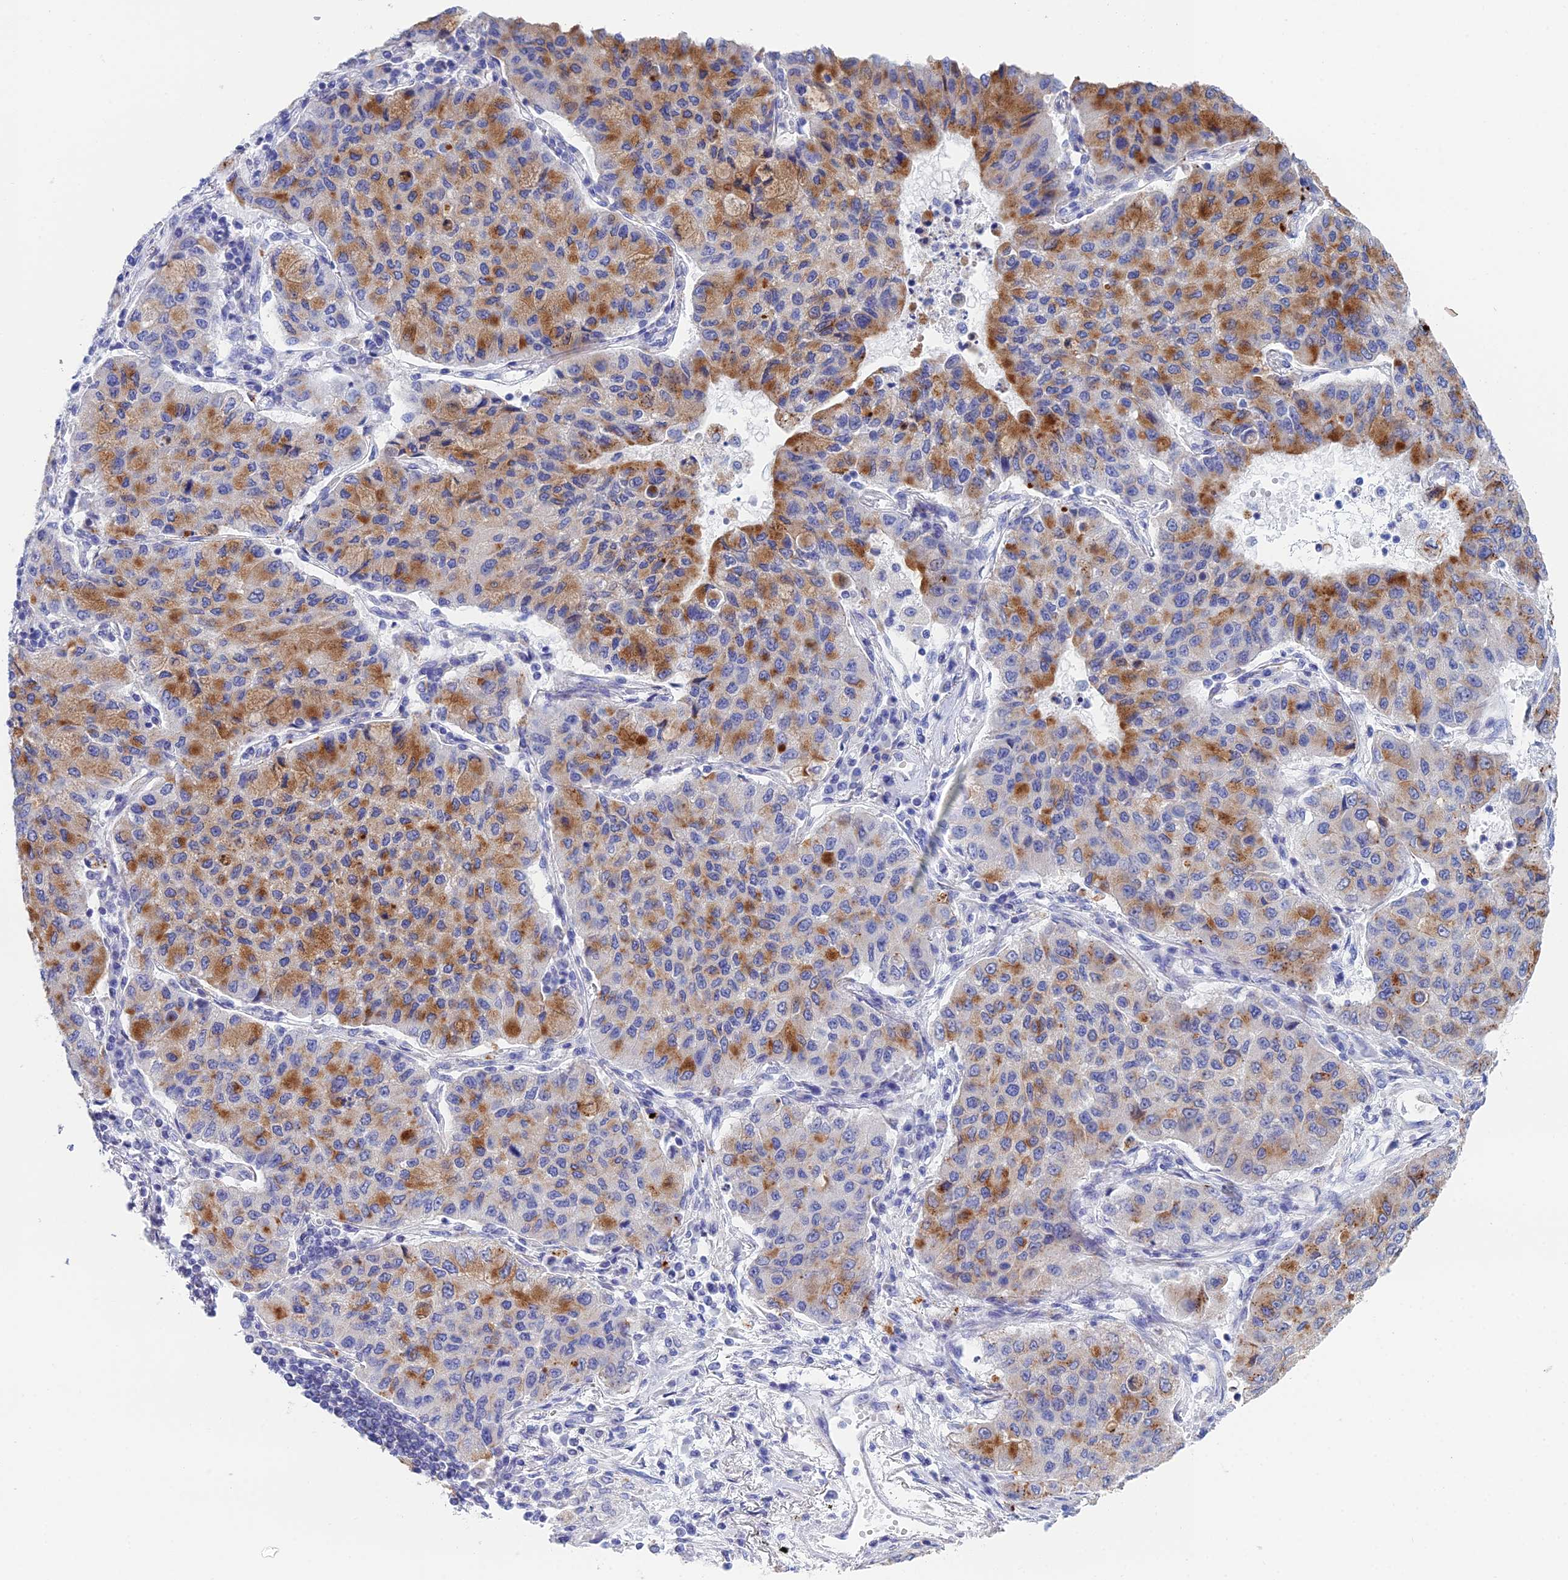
{"staining": {"intensity": "moderate", "quantity": "25%-75%", "location": "cytoplasmic/membranous"}, "tissue": "lung cancer", "cell_type": "Tumor cells", "image_type": "cancer", "snomed": [{"axis": "morphology", "description": "Squamous cell carcinoma, NOS"}, {"axis": "topography", "description": "Lung"}], "caption": "Immunohistochemistry staining of lung cancer, which shows medium levels of moderate cytoplasmic/membranous staining in approximately 25%-75% of tumor cells indicating moderate cytoplasmic/membranous protein expression. The staining was performed using DAB (3,3'-diaminobenzidine) (brown) for protein detection and nuclei were counterstained in hematoxylin (blue).", "gene": "CFAP210", "patient": {"sex": "male", "age": 74}}